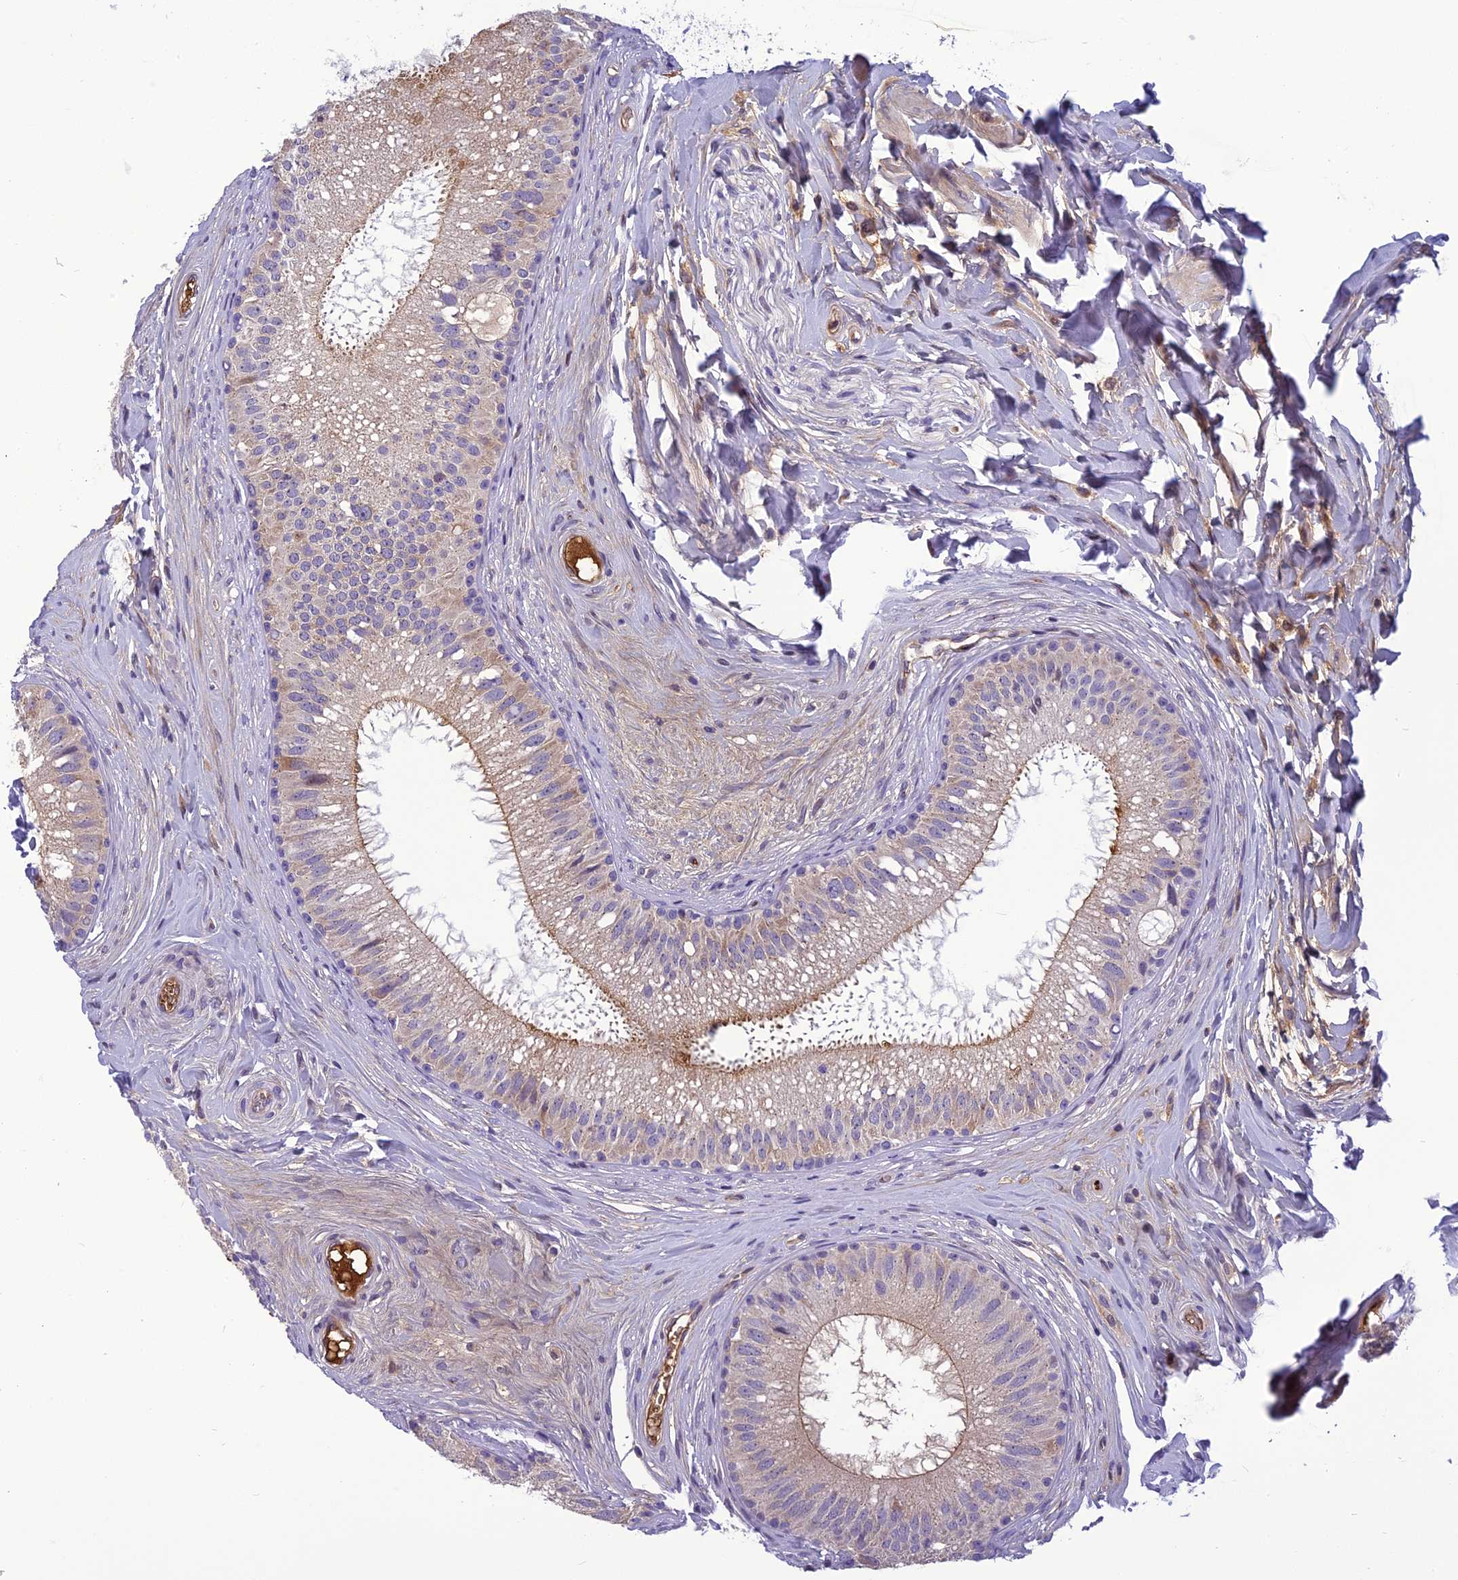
{"staining": {"intensity": "strong", "quantity": "25%-75%", "location": "cytoplasmic/membranous"}, "tissue": "epididymis", "cell_type": "Glandular cells", "image_type": "normal", "snomed": [{"axis": "morphology", "description": "Normal tissue, NOS"}, {"axis": "topography", "description": "Epididymis"}], "caption": "Protein expression by IHC exhibits strong cytoplasmic/membranous staining in about 25%-75% of glandular cells in unremarkable epididymis.", "gene": "CLEC11A", "patient": {"sex": "male", "age": 33}}